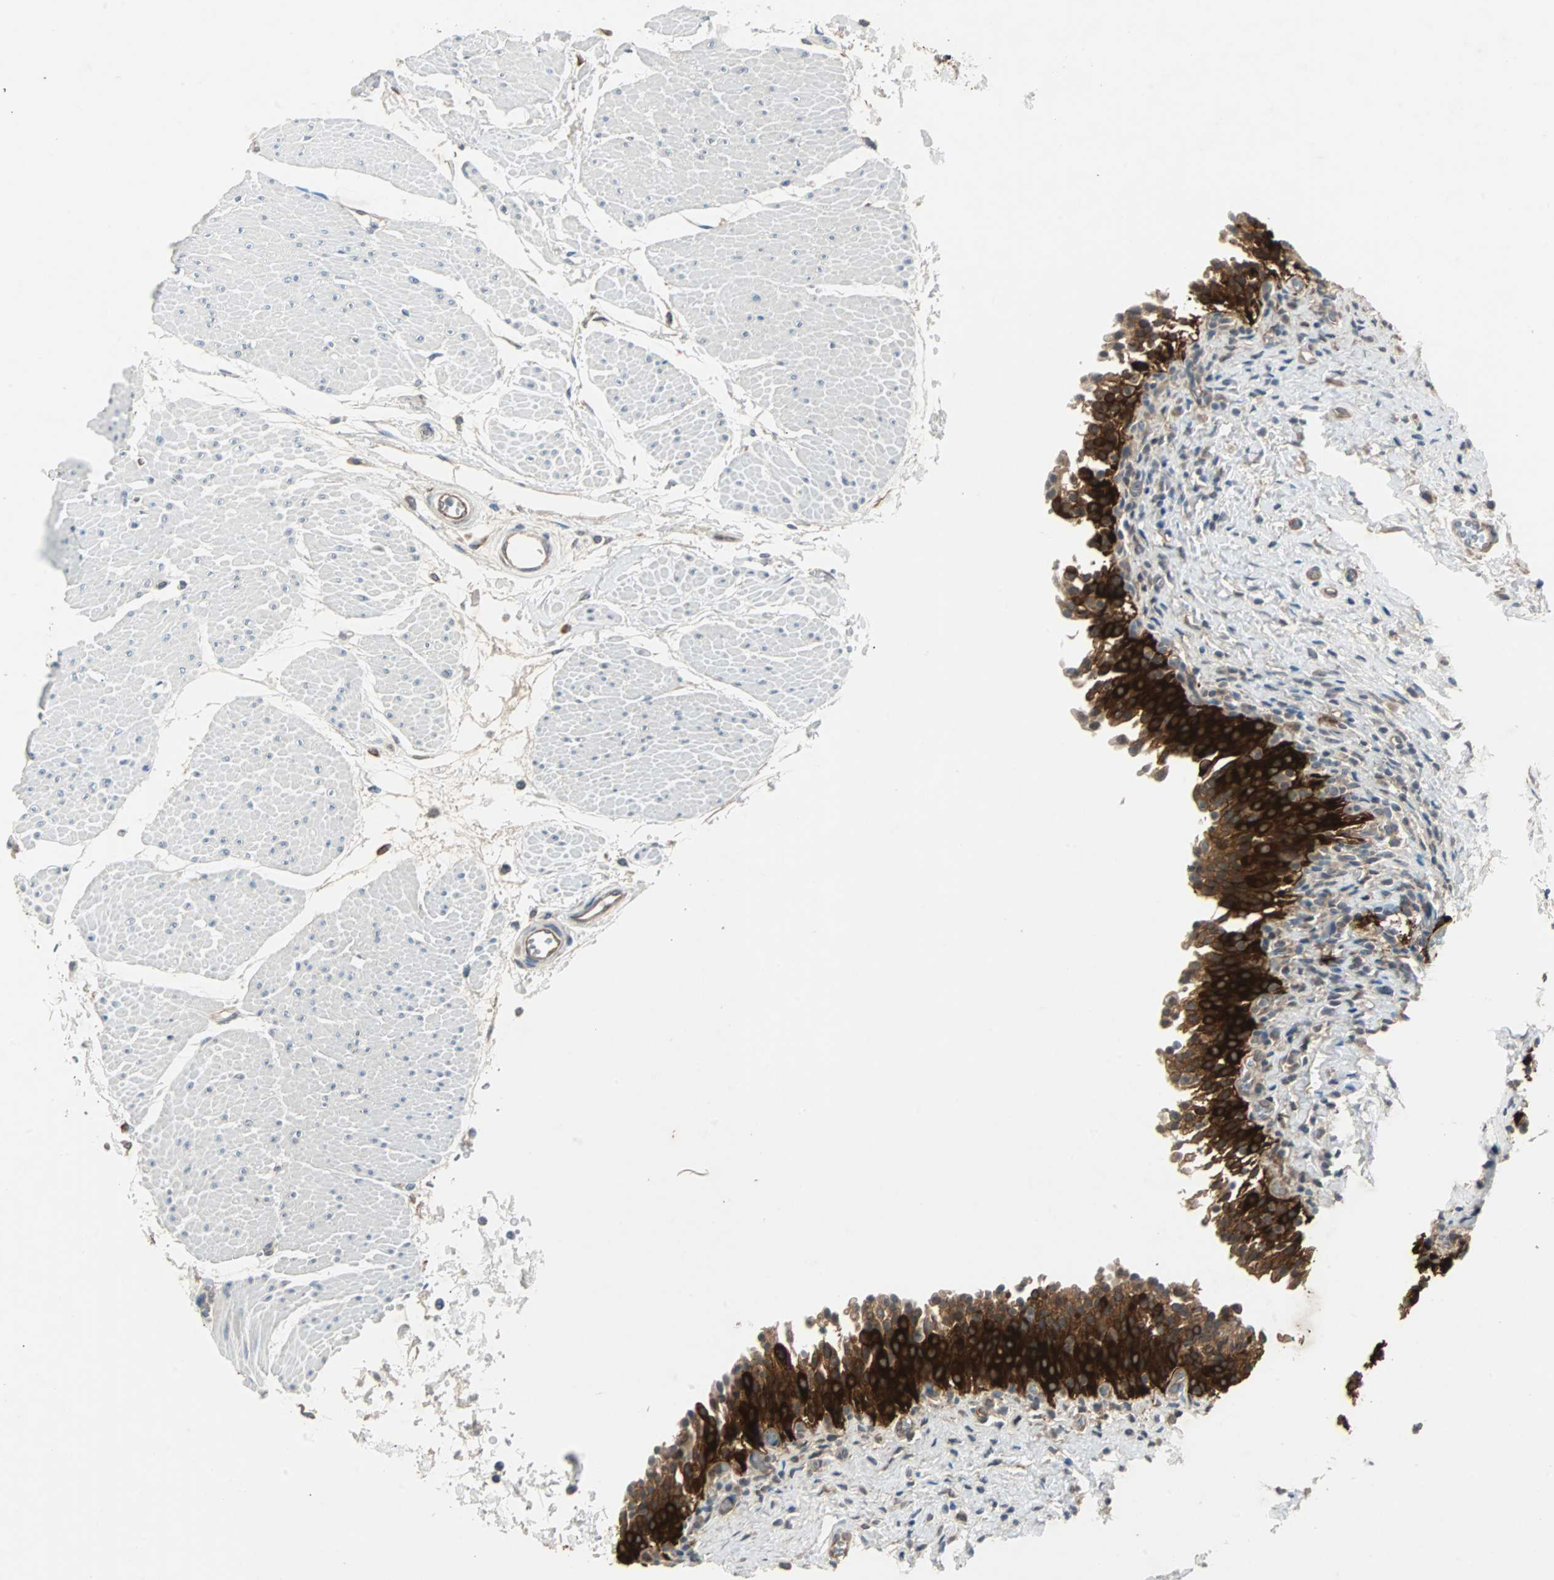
{"staining": {"intensity": "strong", "quantity": ">75%", "location": "cytoplasmic/membranous"}, "tissue": "urinary bladder", "cell_type": "Urothelial cells", "image_type": "normal", "snomed": [{"axis": "morphology", "description": "Normal tissue, NOS"}, {"axis": "topography", "description": "Urinary bladder"}], "caption": "A high-resolution image shows immunohistochemistry (IHC) staining of benign urinary bladder, which reveals strong cytoplasmic/membranous expression in about >75% of urothelial cells. Using DAB (brown) and hematoxylin (blue) stains, captured at high magnification using brightfield microscopy.", "gene": "CMC2", "patient": {"sex": "male", "age": 51}}